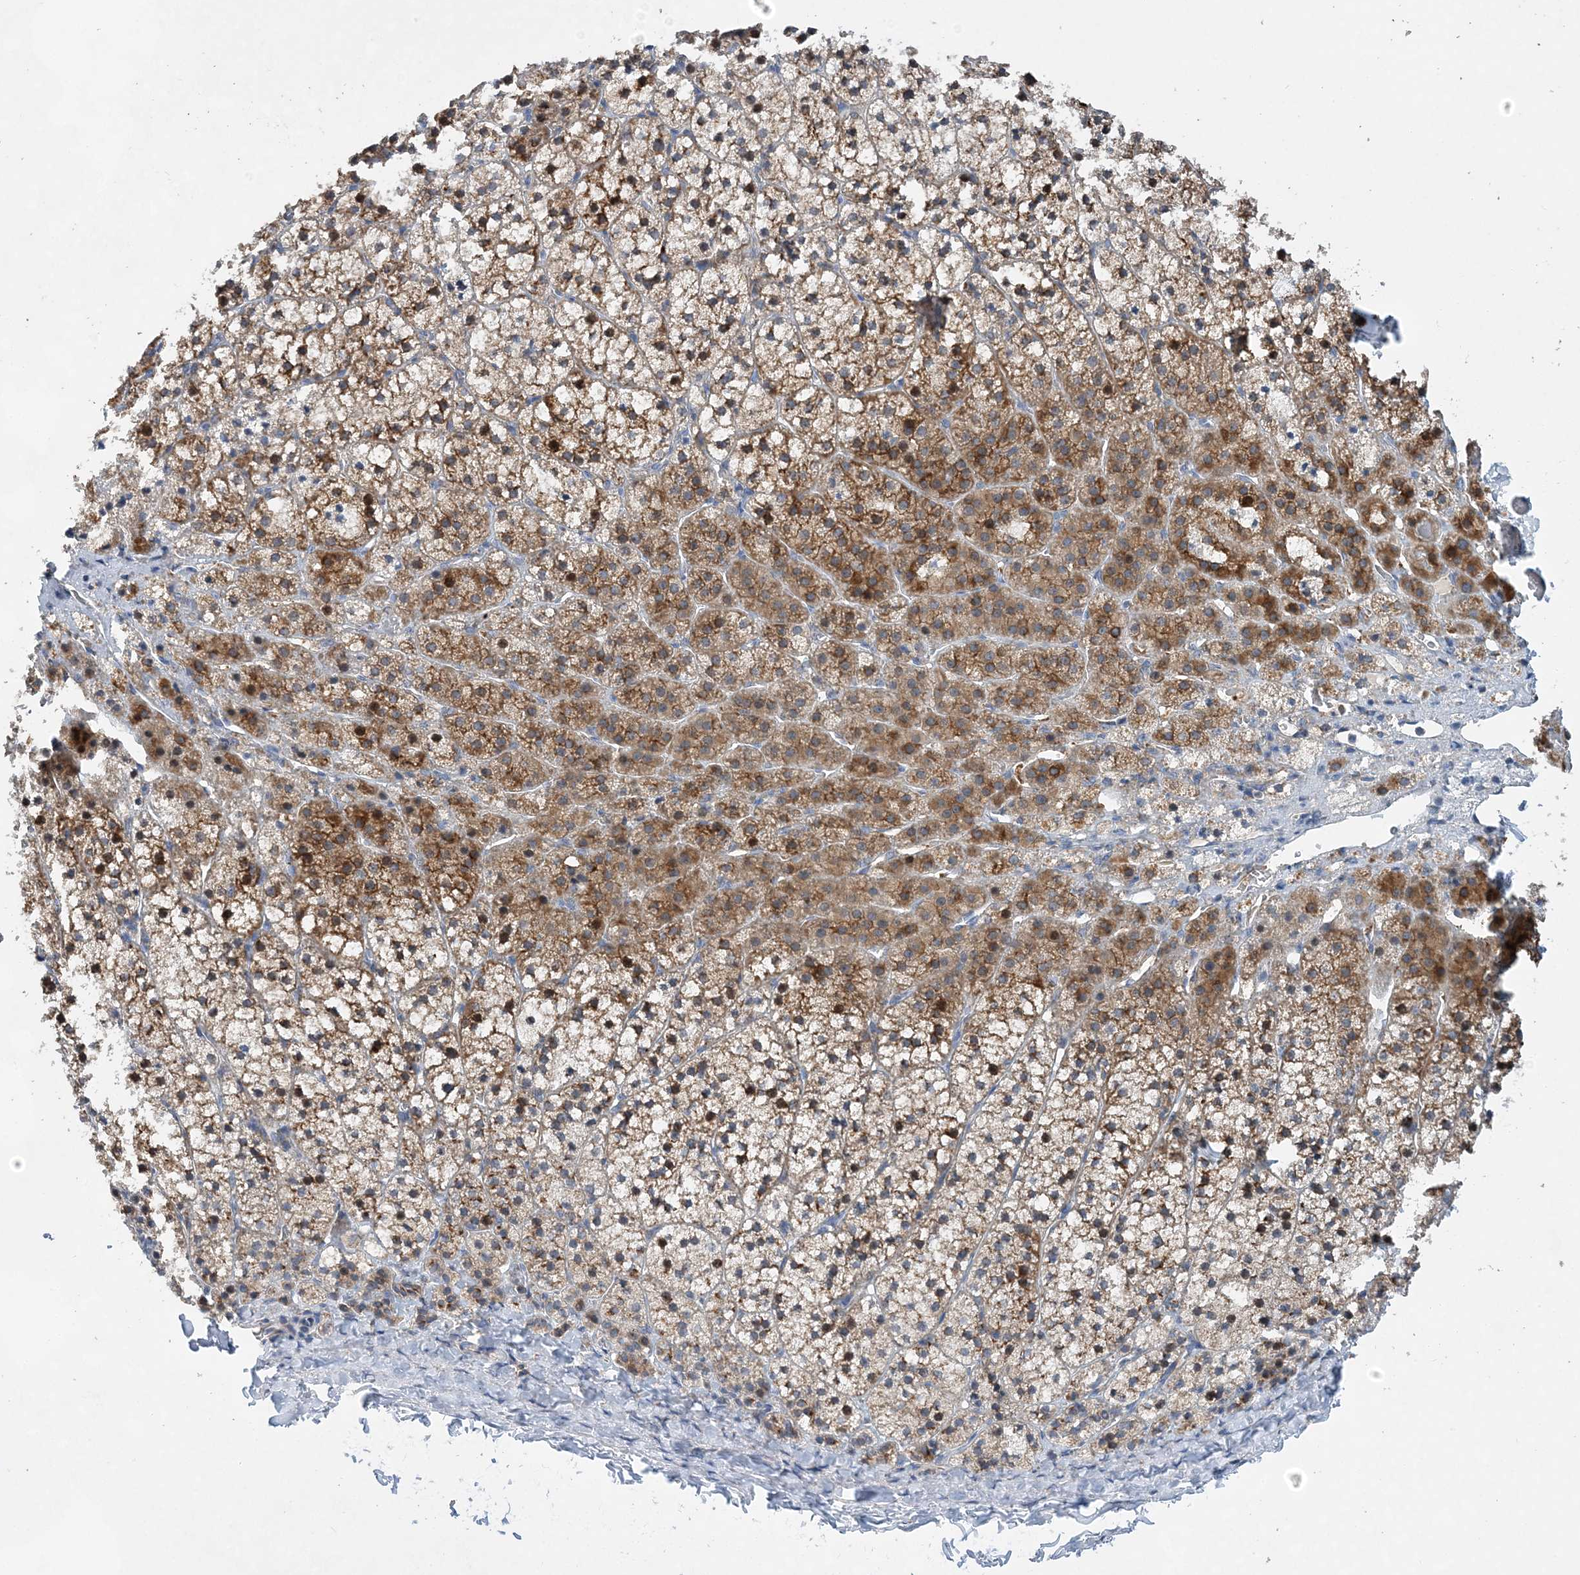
{"staining": {"intensity": "moderate", "quantity": "25%-75%", "location": "cytoplasmic/membranous"}, "tissue": "adrenal gland", "cell_type": "Glandular cells", "image_type": "normal", "snomed": [{"axis": "morphology", "description": "Normal tissue, NOS"}, {"axis": "topography", "description": "Adrenal gland"}], "caption": "Protein staining displays moderate cytoplasmic/membranous expression in about 25%-75% of glandular cells in unremarkable adrenal gland.", "gene": "TRAPPC13", "patient": {"sex": "female", "age": 44}}